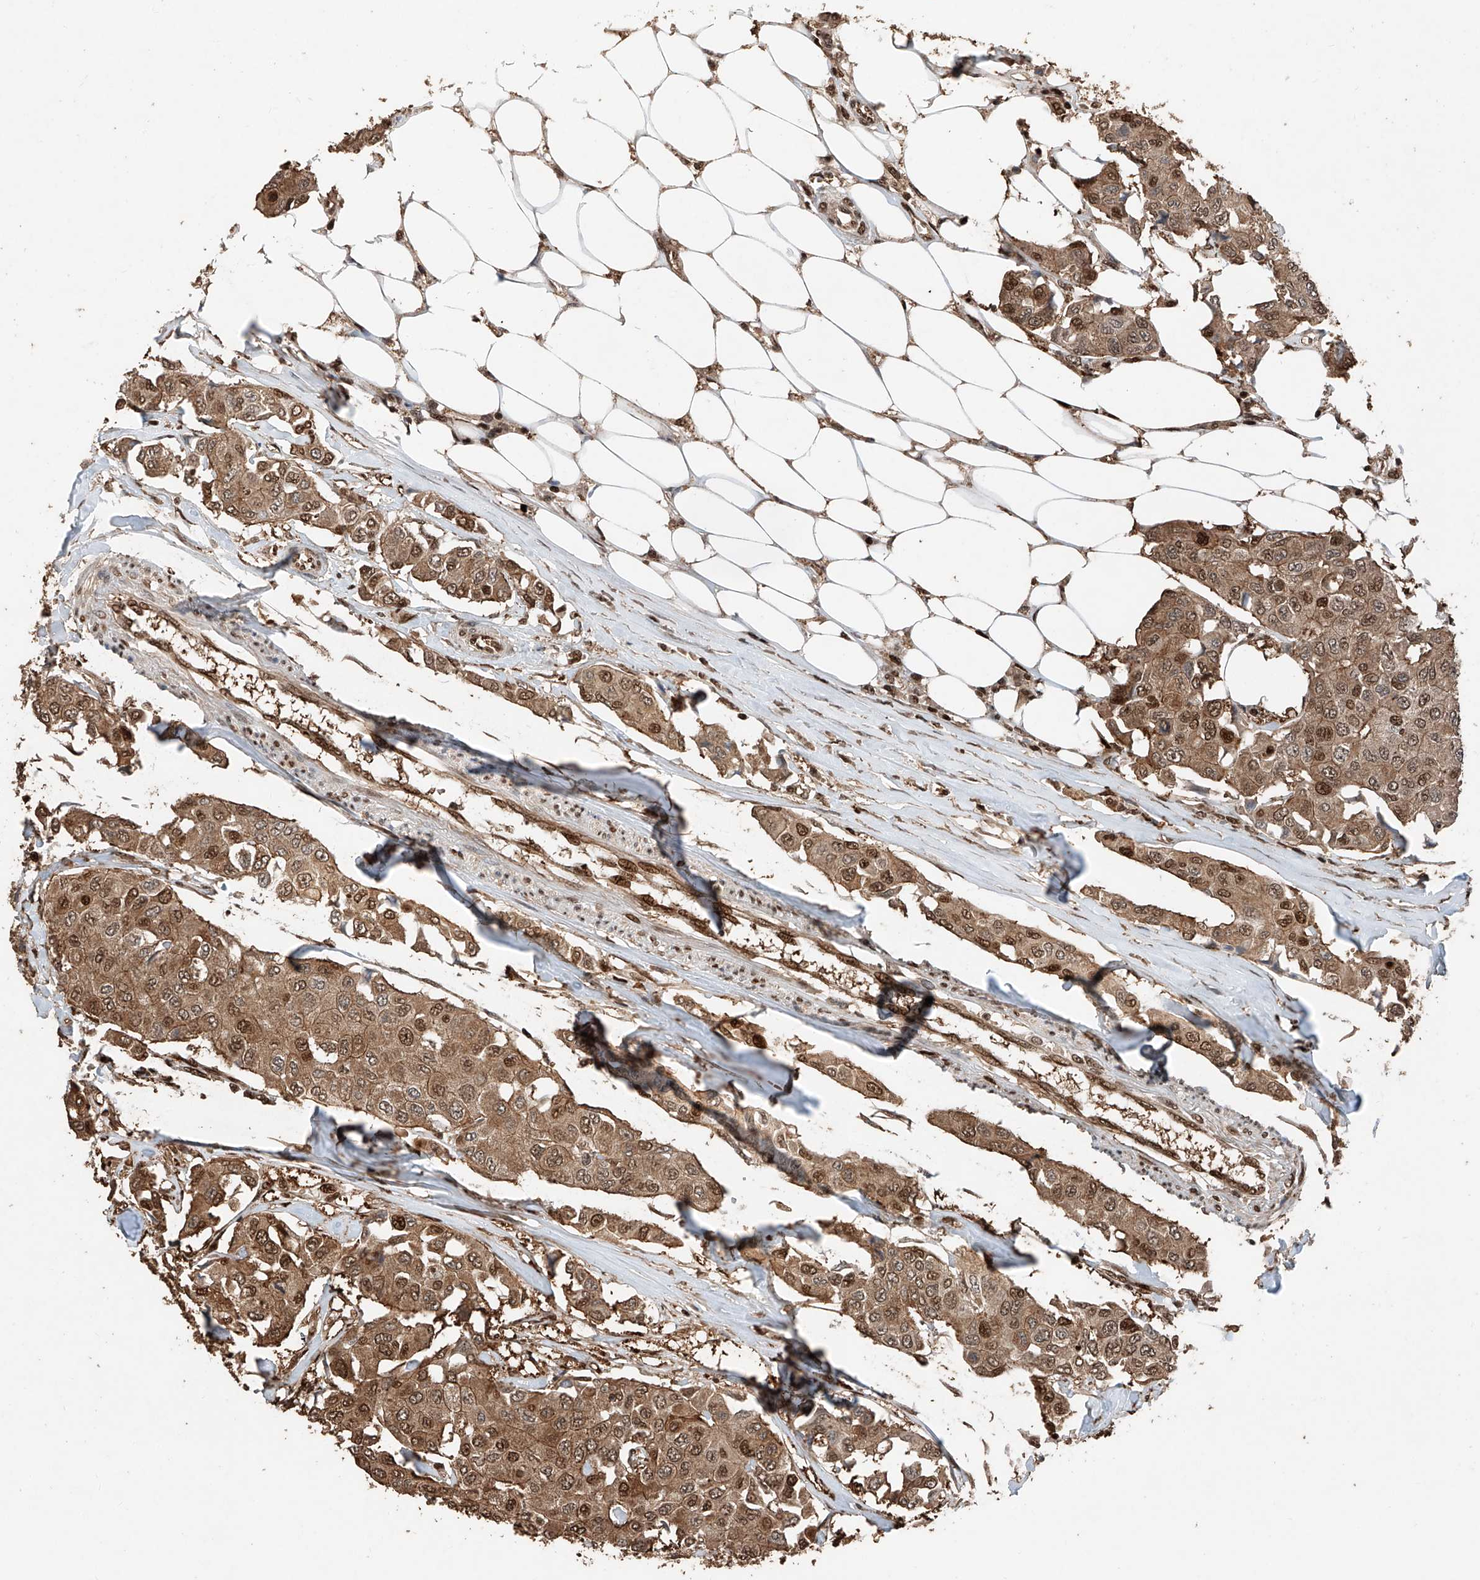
{"staining": {"intensity": "moderate", "quantity": ">75%", "location": "cytoplasmic/membranous,nuclear"}, "tissue": "breast cancer", "cell_type": "Tumor cells", "image_type": "cancer", "snomed": [{"axis": "morphology", "description": "Duct carcinoma"}, {"axis": "topography", "description": "Breast"}], "caption": "Breast cancer stained for a protein (brown) displays moderate cytoplasmic/membranous and nuclear positive positivity in about >75% of tumor cells.", "gene": "RMND1", "patient": {"sex": "female", "age": 80}}